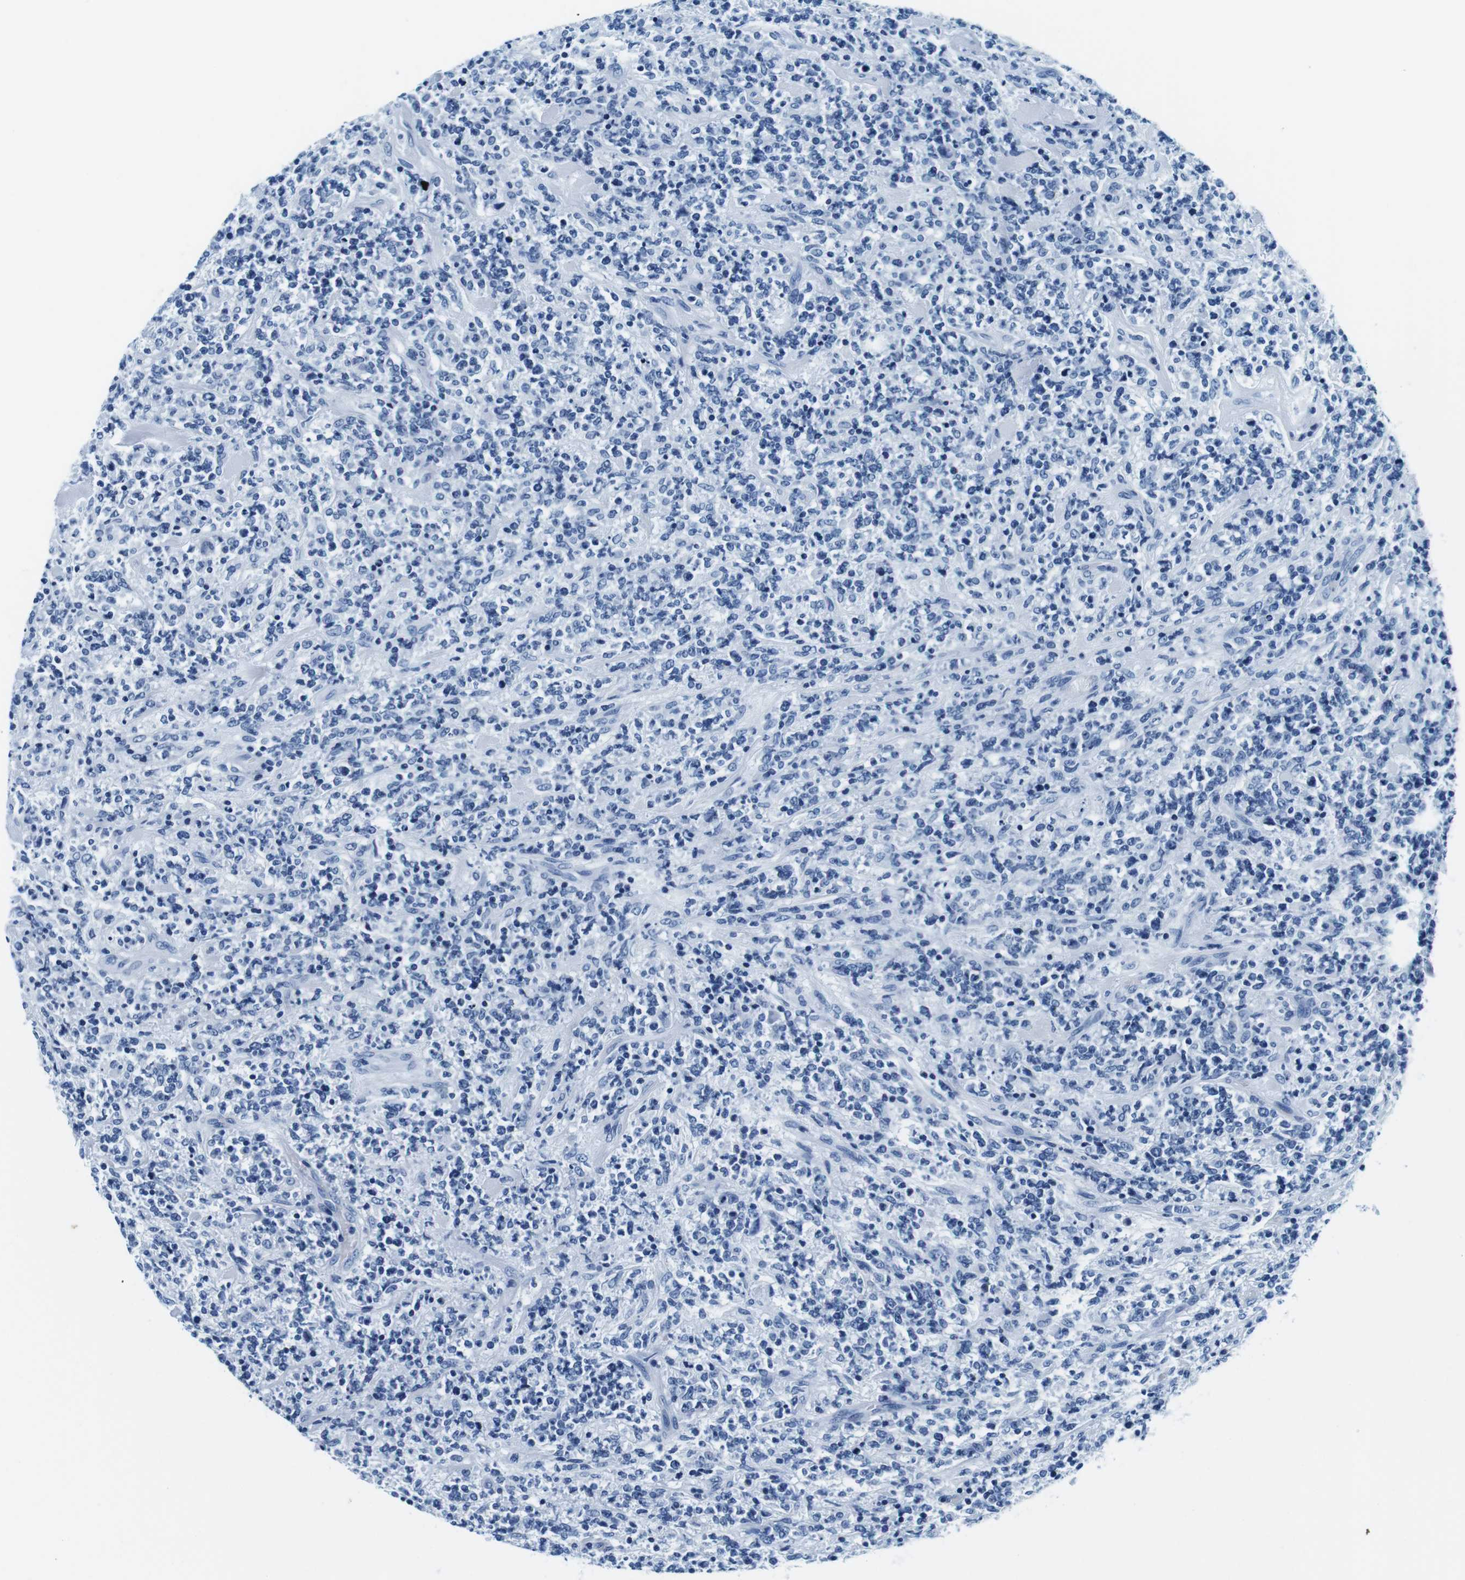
{"staining": {"intensity": "negative", "quantity": "none", "location": "none"}, "tissue": "lymphoma", "cell_type": "Tumor cells", "image_type": "cancer", "snomed": [{"axis": "morphology", "description": "Malignant lymphoma, non-Hodgkin's type, High grade"}, {"axis": "topography", "description": "Soft tissue"}], "caption": "DAB immunohistochemical staining of high-grade malignant lymphoma, non-Hodgkin's type shows no significant expression in tumor cells. (DAB (3,3'-diaminobenzidine) immunohistochemistry (IHC) with hematoxylin counter stain).", "gene": "ELANE", "patient": {"sex": "male", "age": 18}}